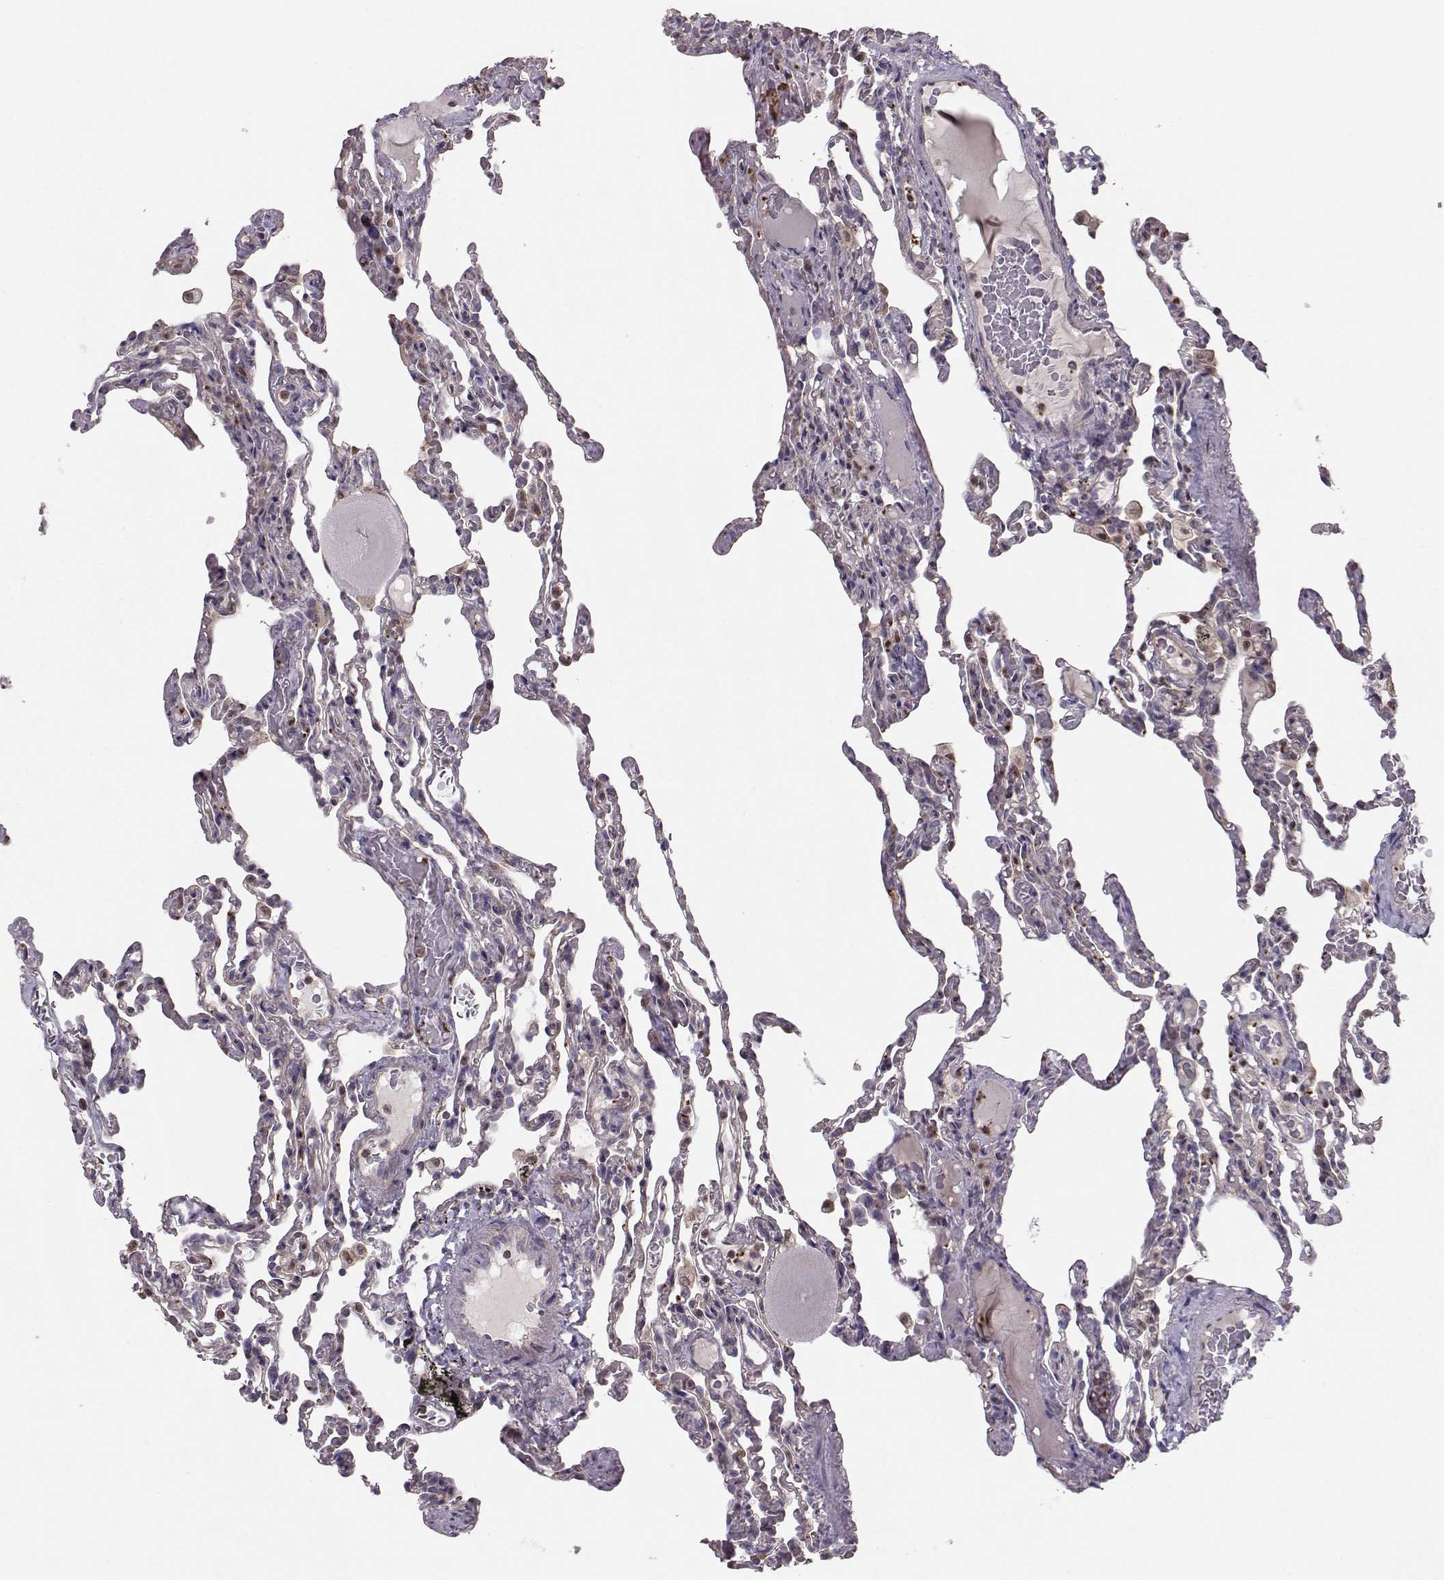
{"staining": {"intensity": "moderate", "quantity": "<25%", "location": "cytoplasmic/membranous"}, "tissue": "lung", "cell_type": "Alveolar cells", "image_type": "normal", "snomed": [{"axis": "morphology", "description": "Normal tissue, NOS"}, {"axis": "topography", "description": "Lung"}], "caption": "Benign lung exhibits moderate cytoplasmic/membranous positivity in about <25% of alveolar cells.", "gene": "ASB16", "patient": {"sex": "female", "age": 43}}